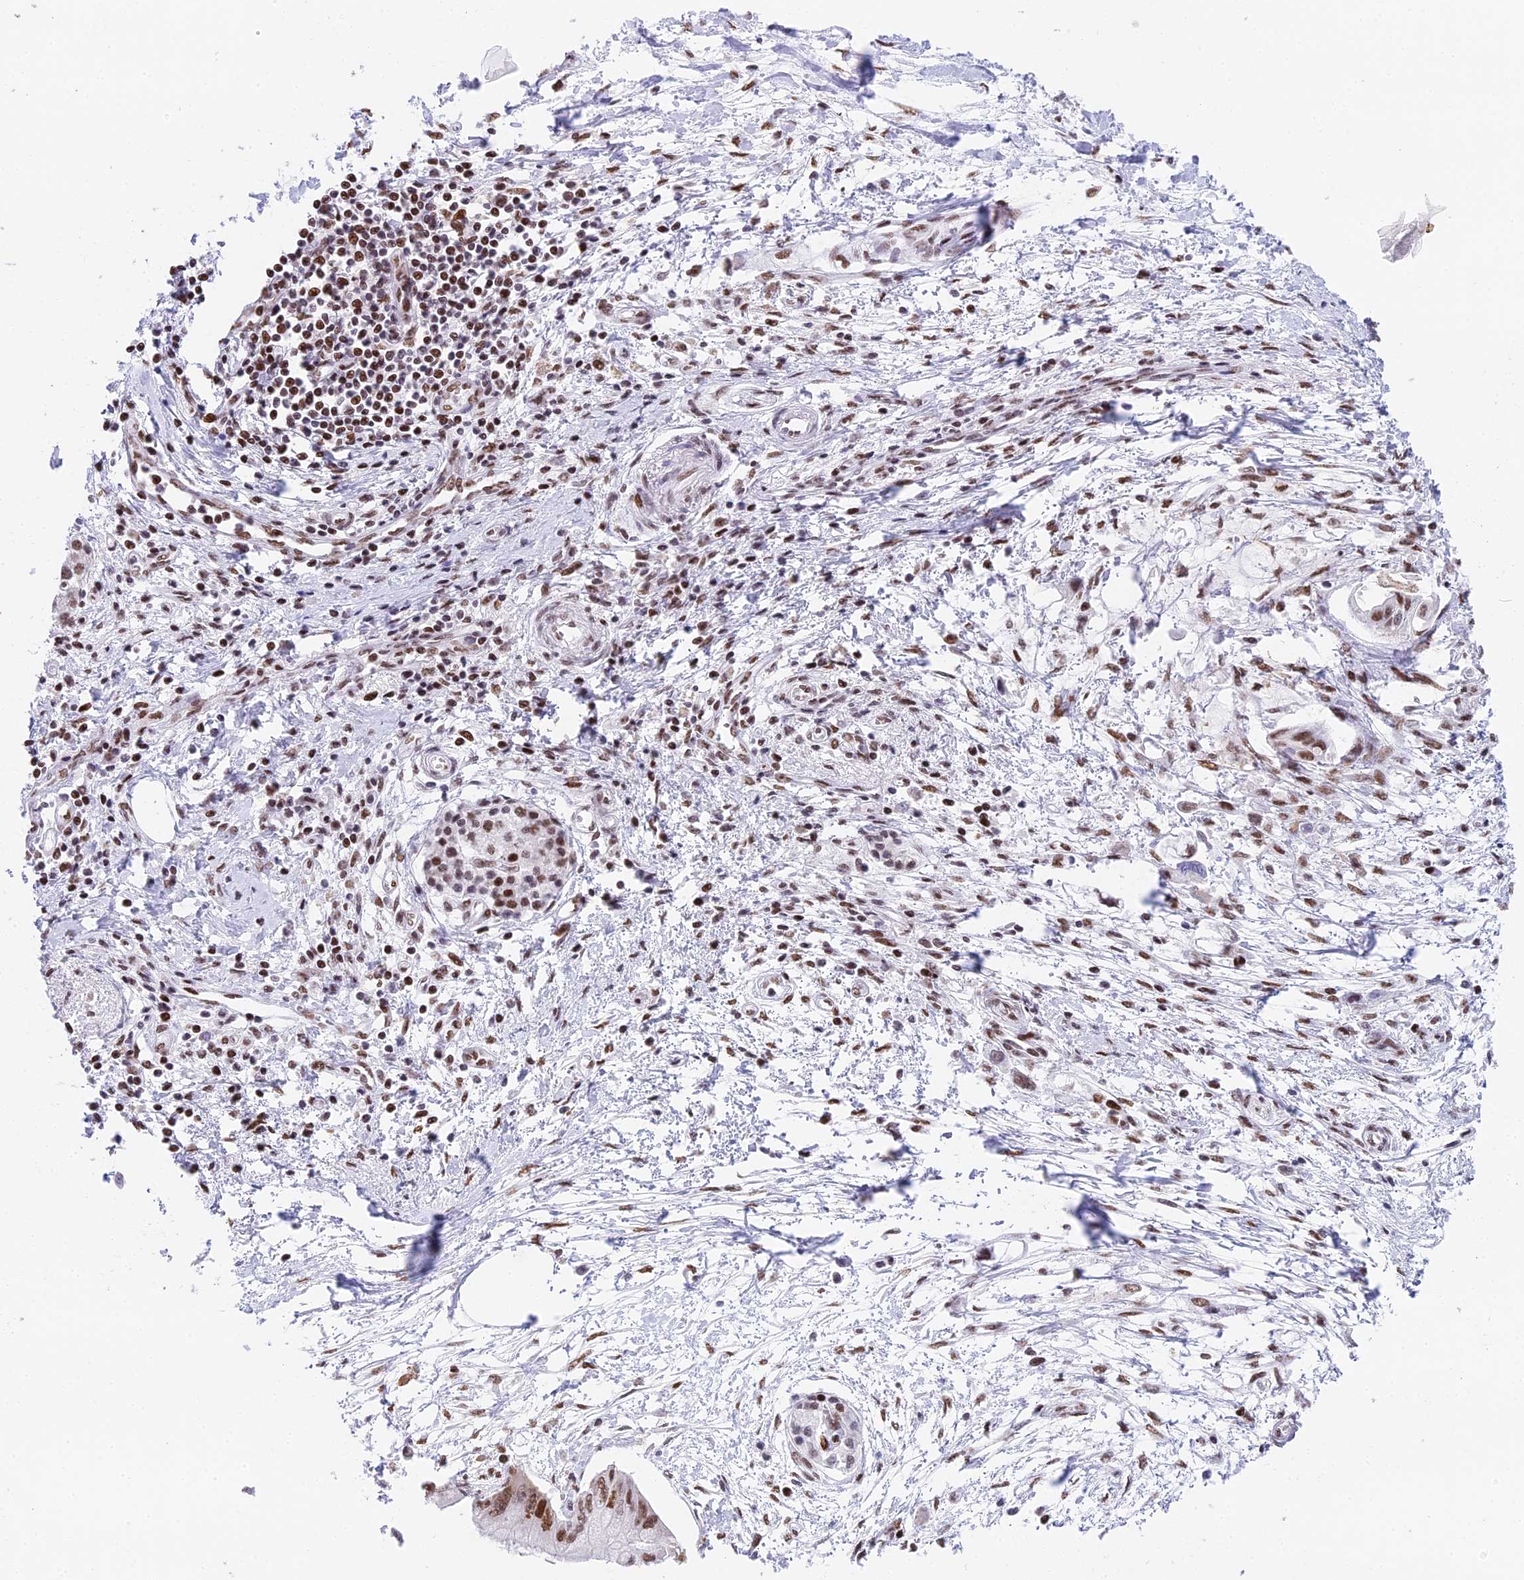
{"staining": {"intensity": "moderate", "quantity": "<25%", "location": "nuclear"}, "tissue": "pancreatic cancer", "cell_type": "Tumor cells", "image_type": "cancer", "snomed": [{"axis": "morphology", "description": "Adenocarcinoma, NOS"}, {"axis": "topography", "description": "Pancreas"}], "caption": "Pancreatic cancer stained with a protein marker displays moderate staining in tumor cells.", "gene": "SBNO1", "patient": {"sex": "male", "age": 48}}